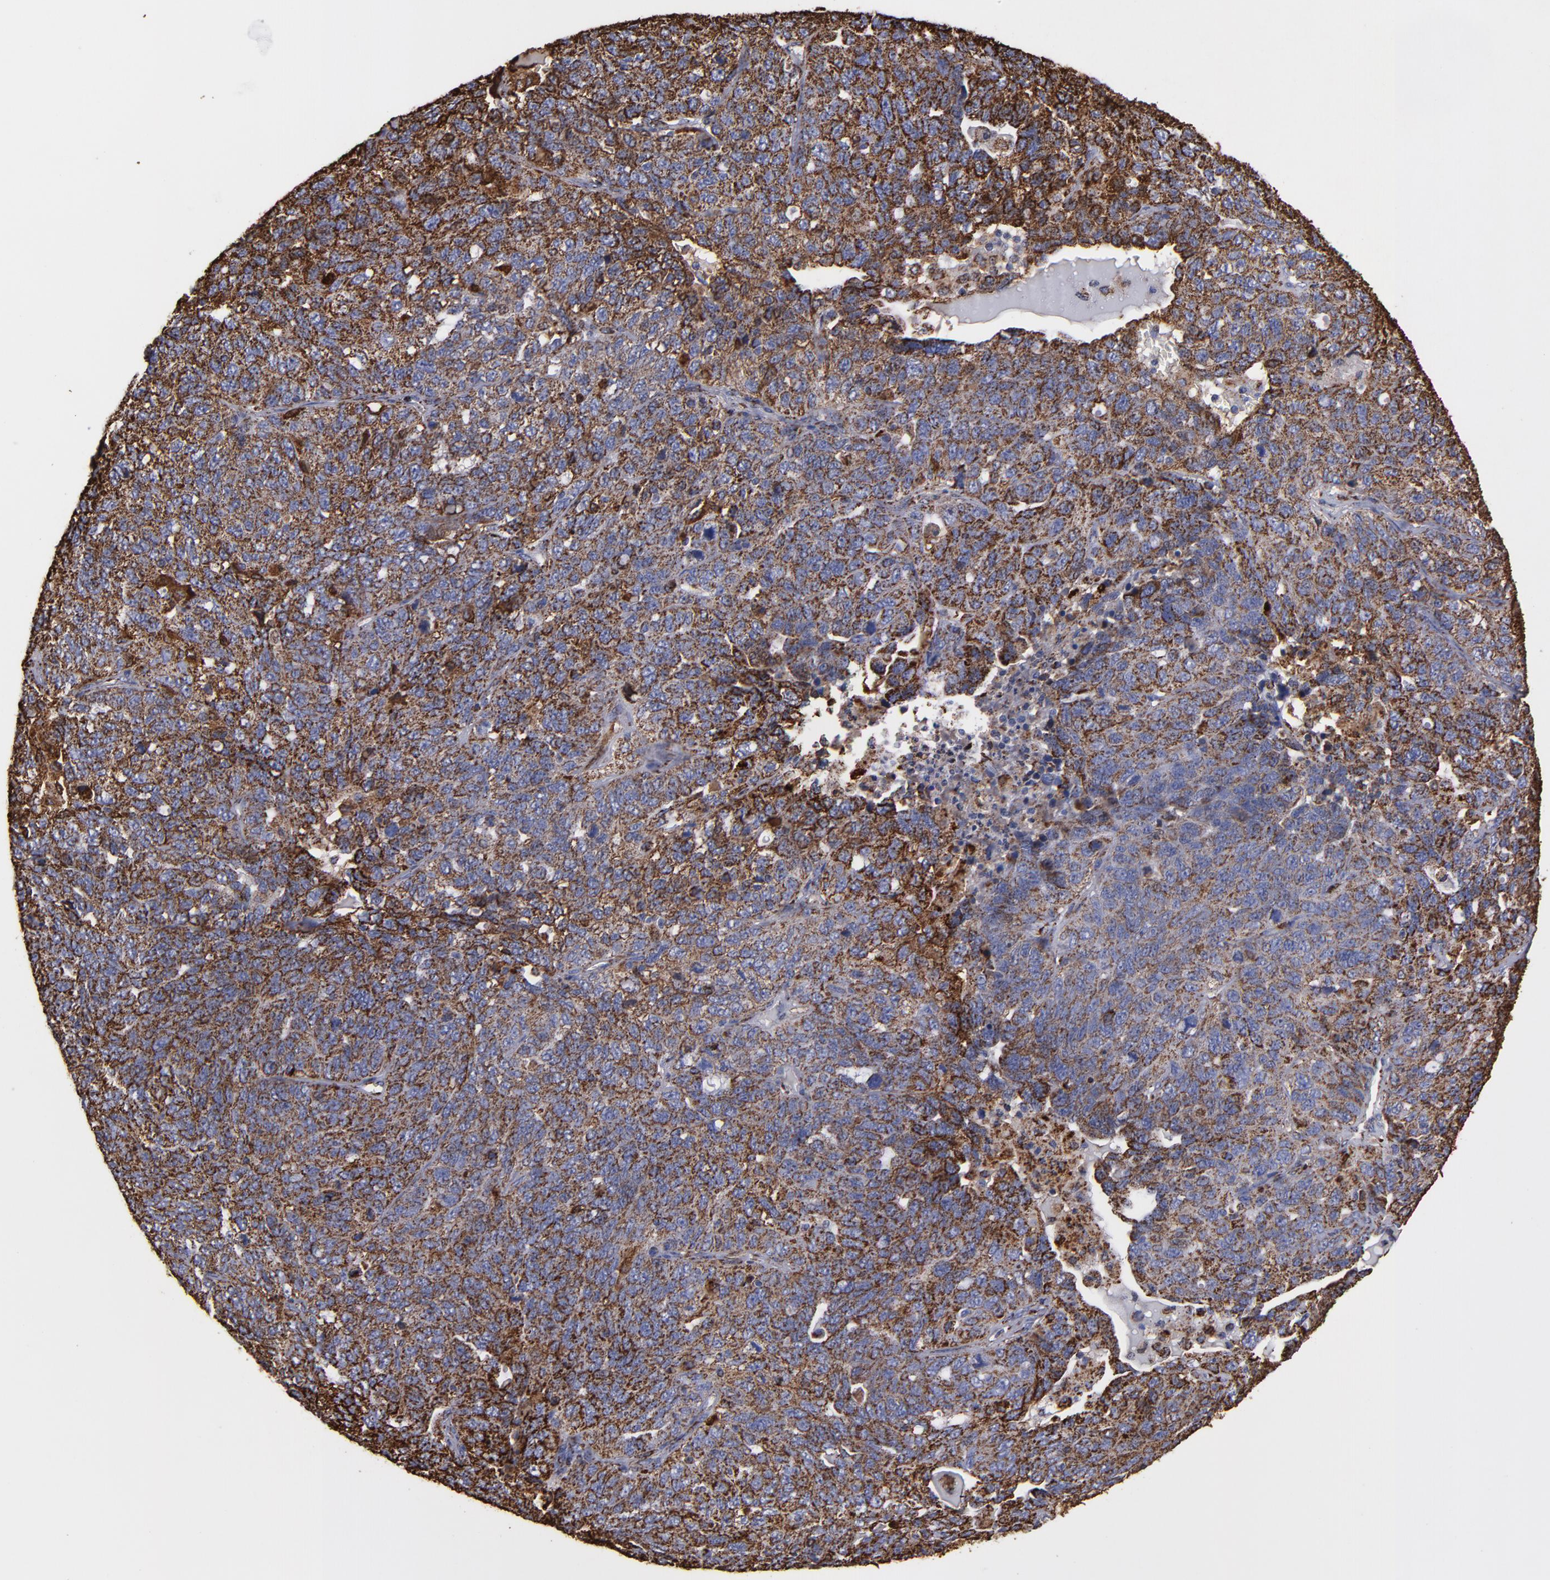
{"staining": {"intensity": "strong", "quantity": ">75%", "location": "cytoplasmic/membranous"}, "tissue": "ovarian cancer", "cell_type": "Tumor cells", "image_type": "cancer", "snomed": [{"axis": "morphology", "description": "Cystadenocarcinoma, serous, NOS"}, {"axis": "topography", "description": "Ovary"}], "caption": "Immunohistochemistry histopathology image of human ovarian serous cystadenocarcinoma stained for a protein (brown), which reveals high levels of strong cytoplasmic/membranous staining in about >75% of tumor cells.", "gene": "SOD2", "patient": {"sex": "female", "age": 71}}